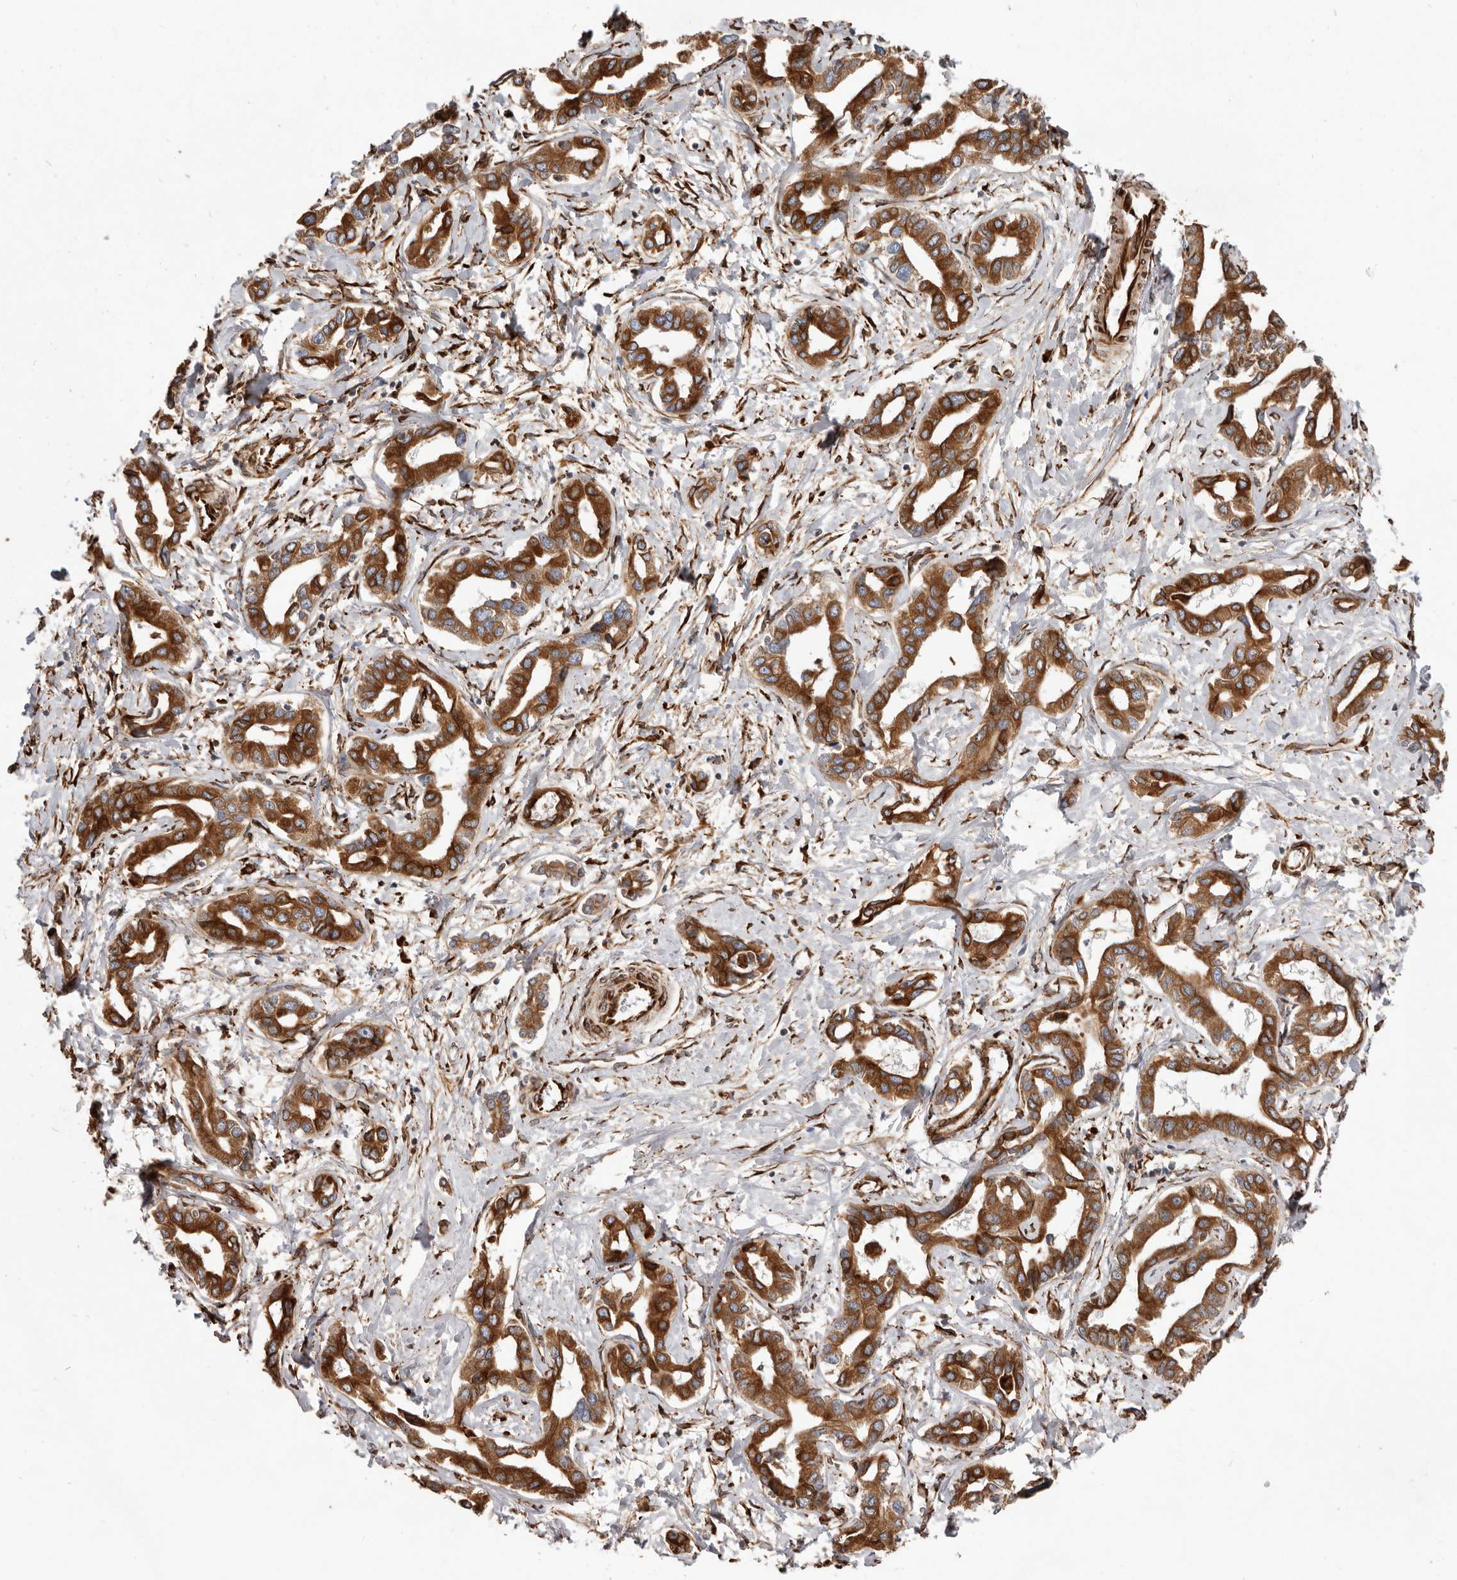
{"staining": {"intensity": "strong", "quantity": ">75%", "location": "cytoplasmic/membranous"}, "tissue": "liver cancer", "cell_type": "Tumor cells", "image_type": "cancer", "snomed": [{"axis": "morphology", "description": "Cholangiocarcinoma"}, {"axis": "topography", "description": "Liver"}], "caption": "This is a photomicrograph of immunohistochemistry staining of liver cholangiocarcinoma, which shows strong expression in the cytoplasmic/membranous of tumor cells.", "gene": "WDTC1", "patient": {"sex": "male", "age": 59}}